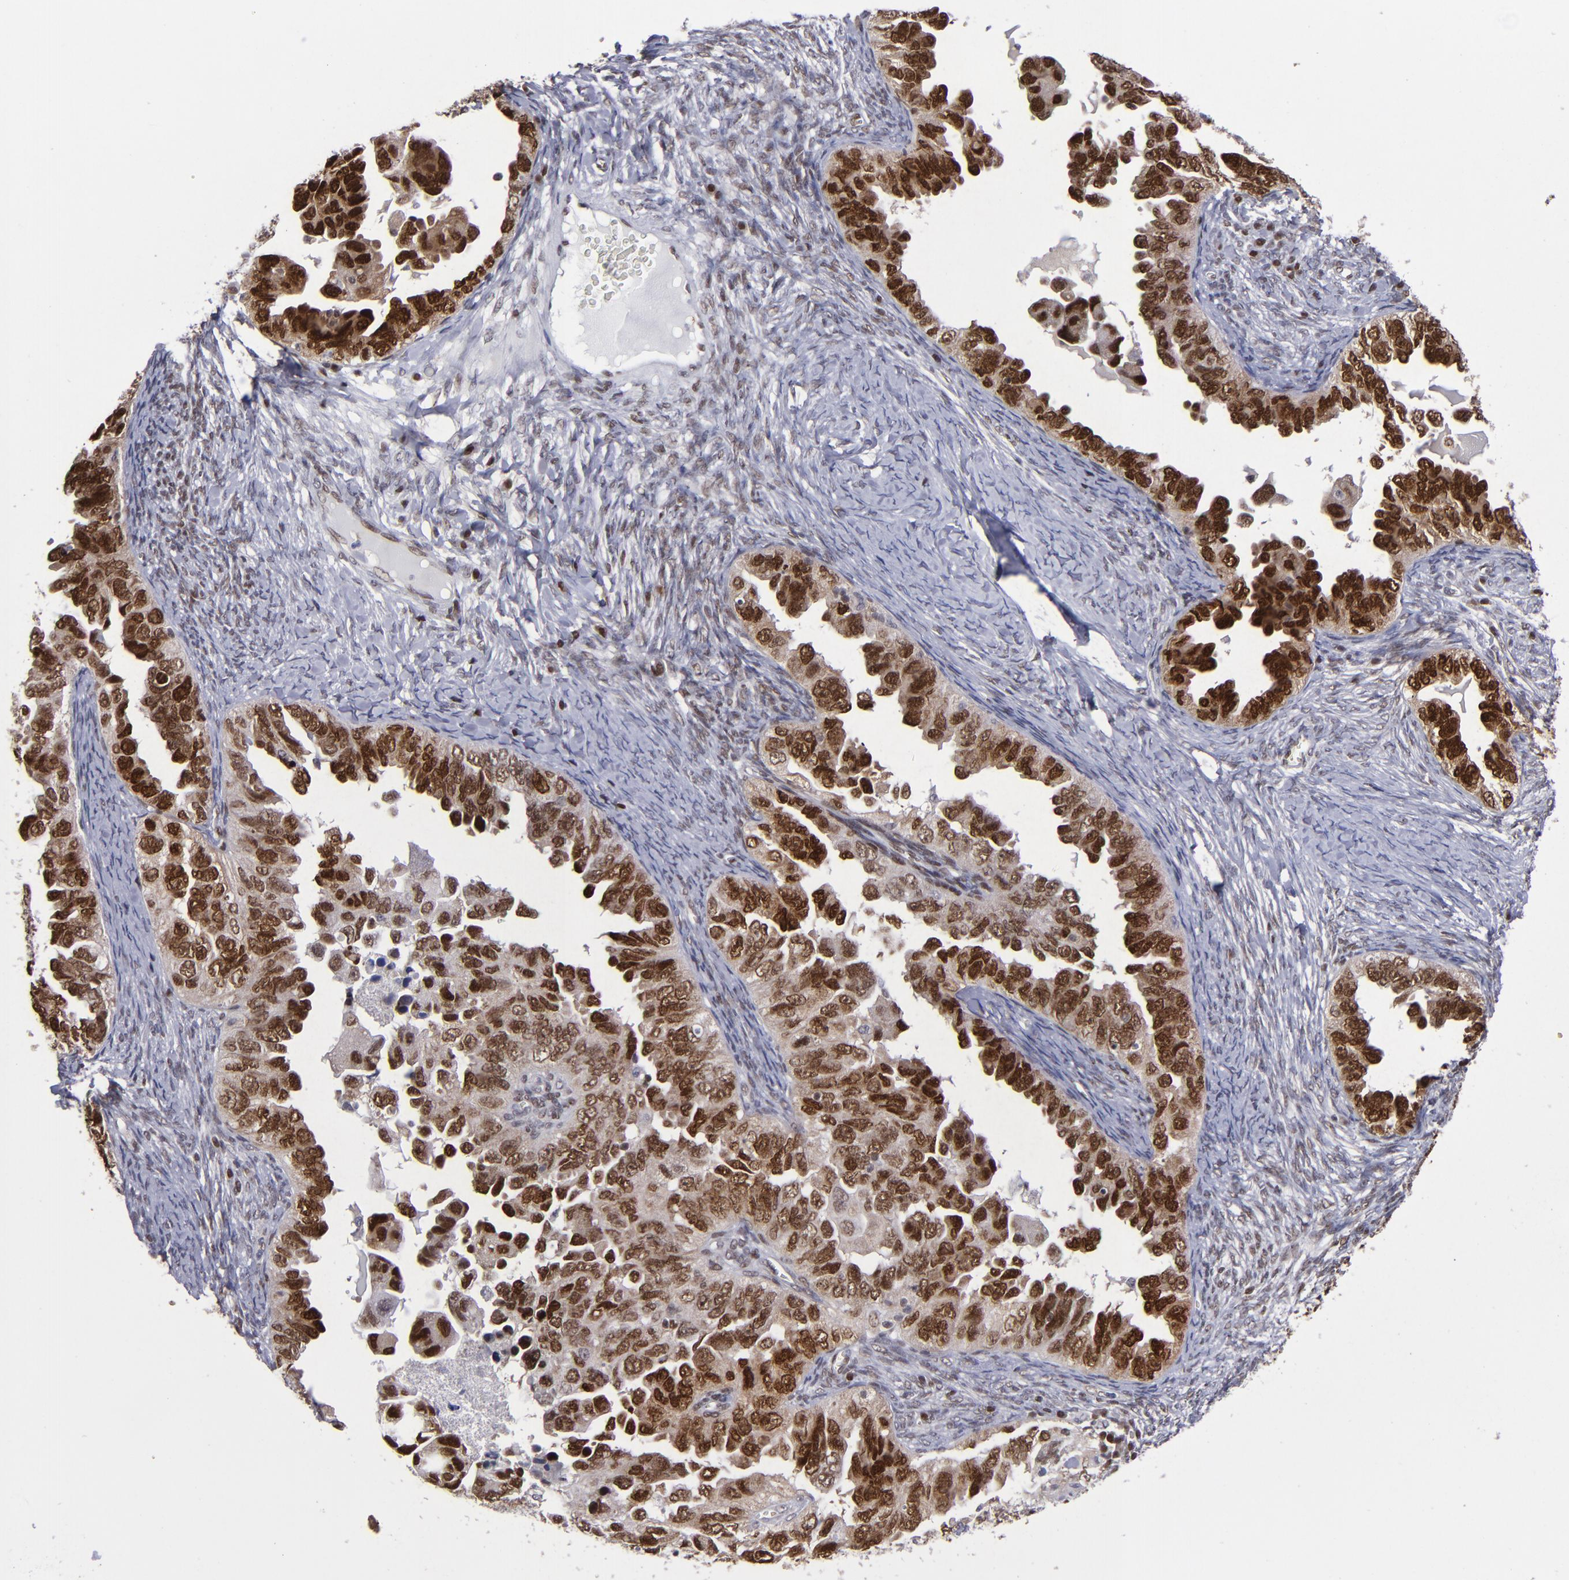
{"staining": {"intensity": "strong", "quantity": ">75%", "location": "cytoplasmic/membranous,nuclear"}, "tissue": "ovarian cancer", "cell_type": "Tumor cells", "image_type": "cancer", "snomed": [{"axis": "morphology", "description": "Cystadenocarcinoma, serous, NOS"}, {"axis": "topography", "description": "Ovary"}], "caption": "Brown immunohistochemical staining in human ovarian cancer reveals strong cytoplasmic/membranous and nuclear staining in approximately >75% of tumor cells.", "gene": "MGMT", "patient": {"sex": "female", "age": 82}}